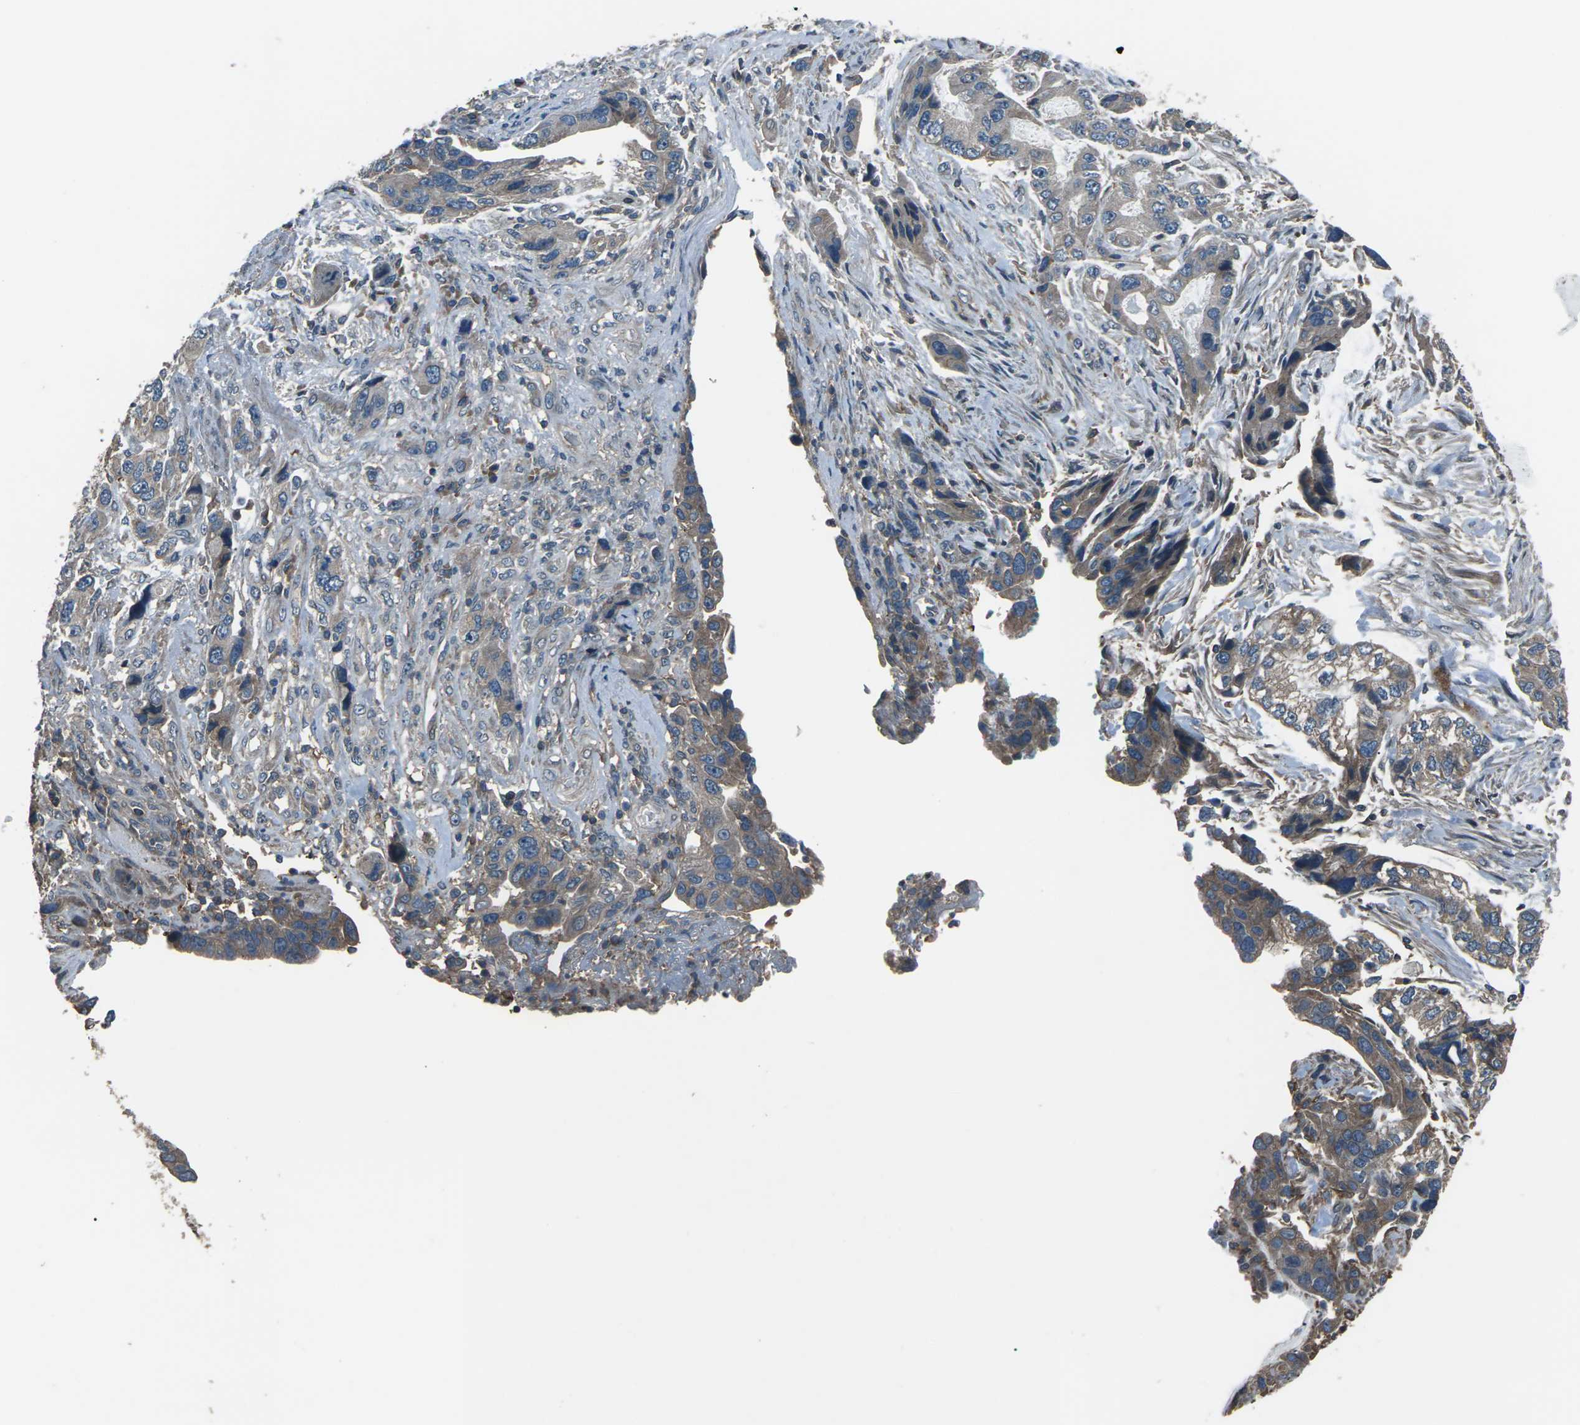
{"staining": {"intensity": "weak", "quantity": ">75%", "location": "cytoplasmic/membranous"}, "tissue": "stomach cancer", "cell_type": "Tumor cells", "image_type": "cancer", "snomed": [{"axis": "morphology", "description": "Adenocarcinoma, NOS"}, {"axis": "topography", "description": "Stomach, lower"}], "caption": "IHC of human stomach cancer shows low levels of weak cytoplasmic/membranous staining in about >75% of tumor cells. (DAB IHC, brown staining for protein, blue staining for nuclei).", "gene": "CMTM4", "patient": {"sex": "female", "age": 93}}